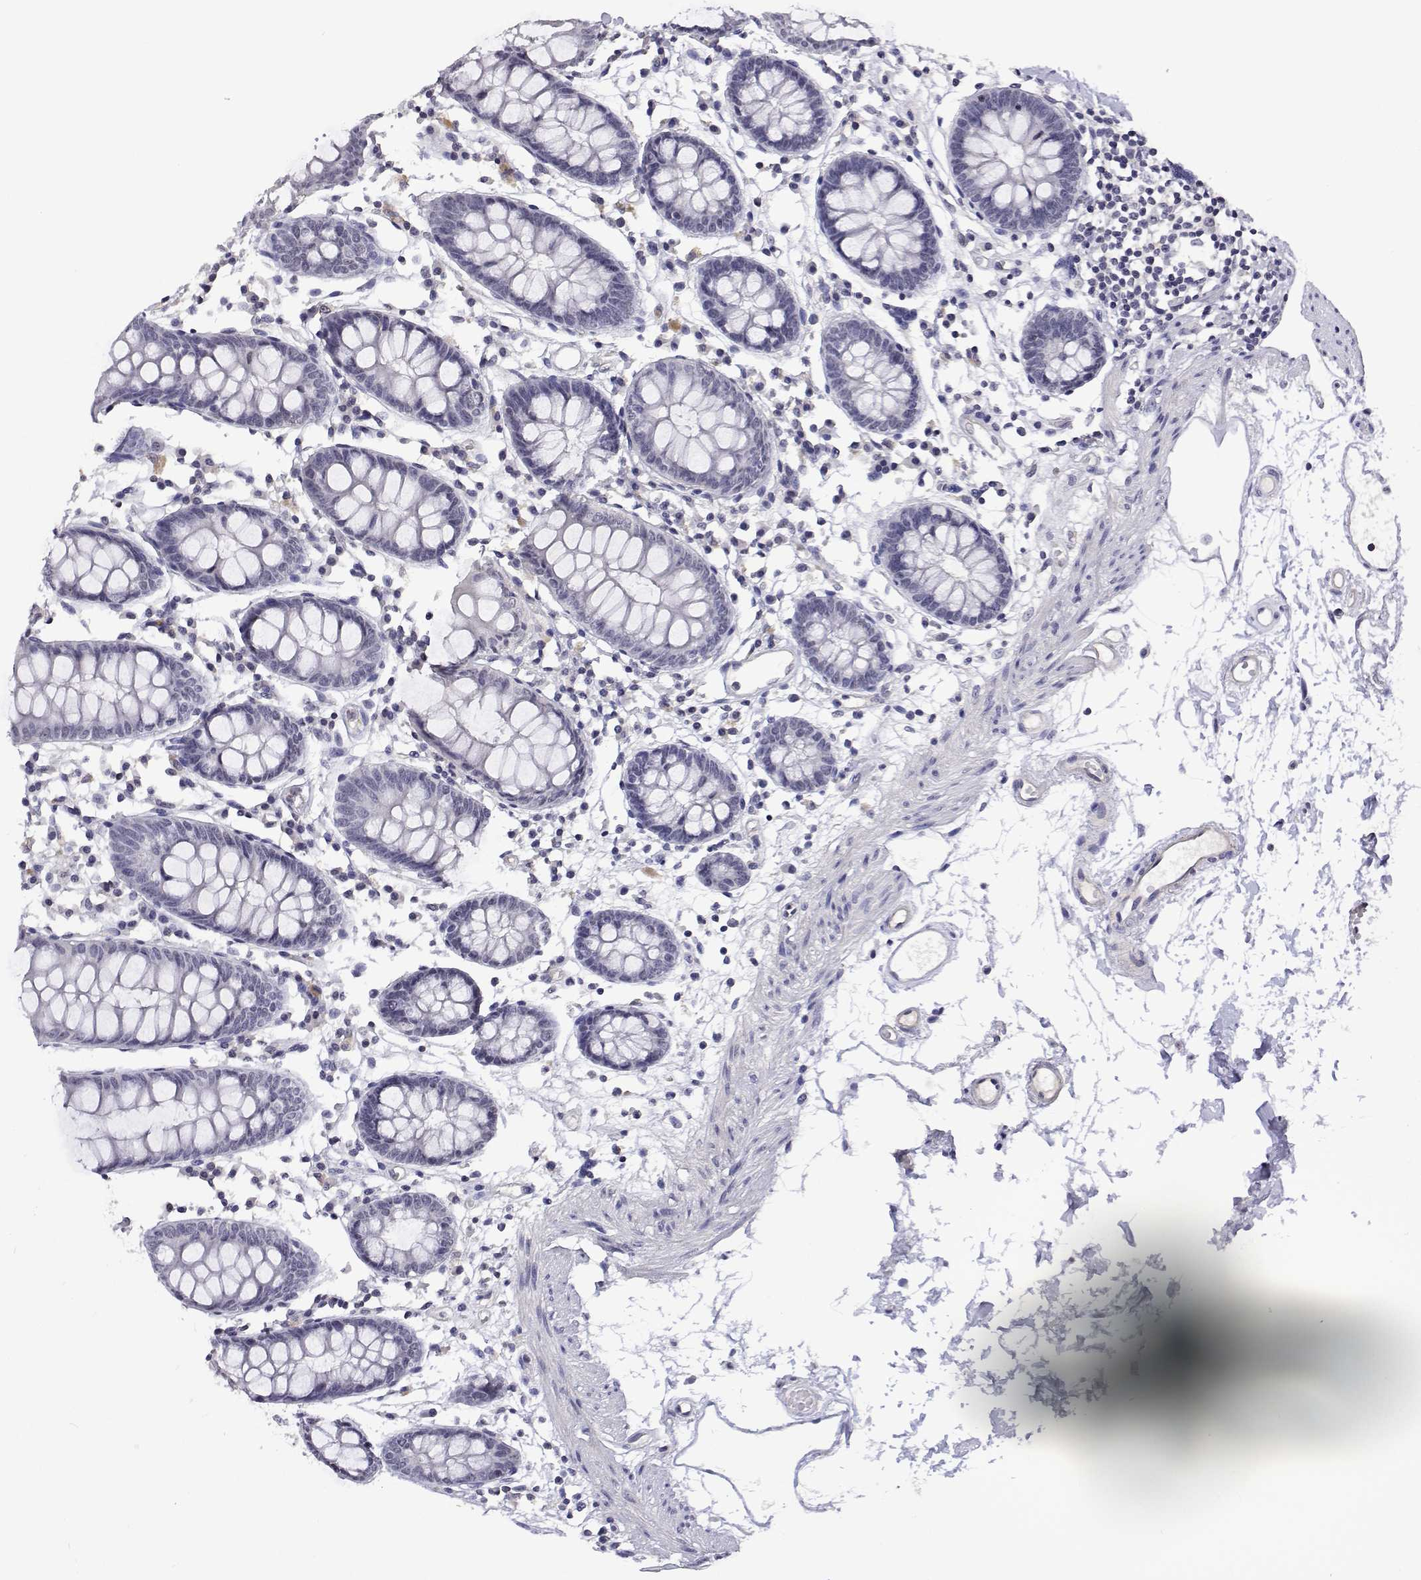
{"staining": {"intensity": "negative", "quantity": "none", "location": "none"}, "tissue": "colon", "cell_type": "Endothelial cells", "image_type": "normal", "snomed": [{"axis": "morphology", "description": "Normal tissue, NOS"}, {"axis": "topography", "description": "Colon"}], "caption": "DAB (3,3'-diaminobenzidine) immunohistochemical staining of unremarkable colon displays no significant positivity in endothelial cells.", "gene": "NHP2", "patient": {"sex": "female", "age": 84}}